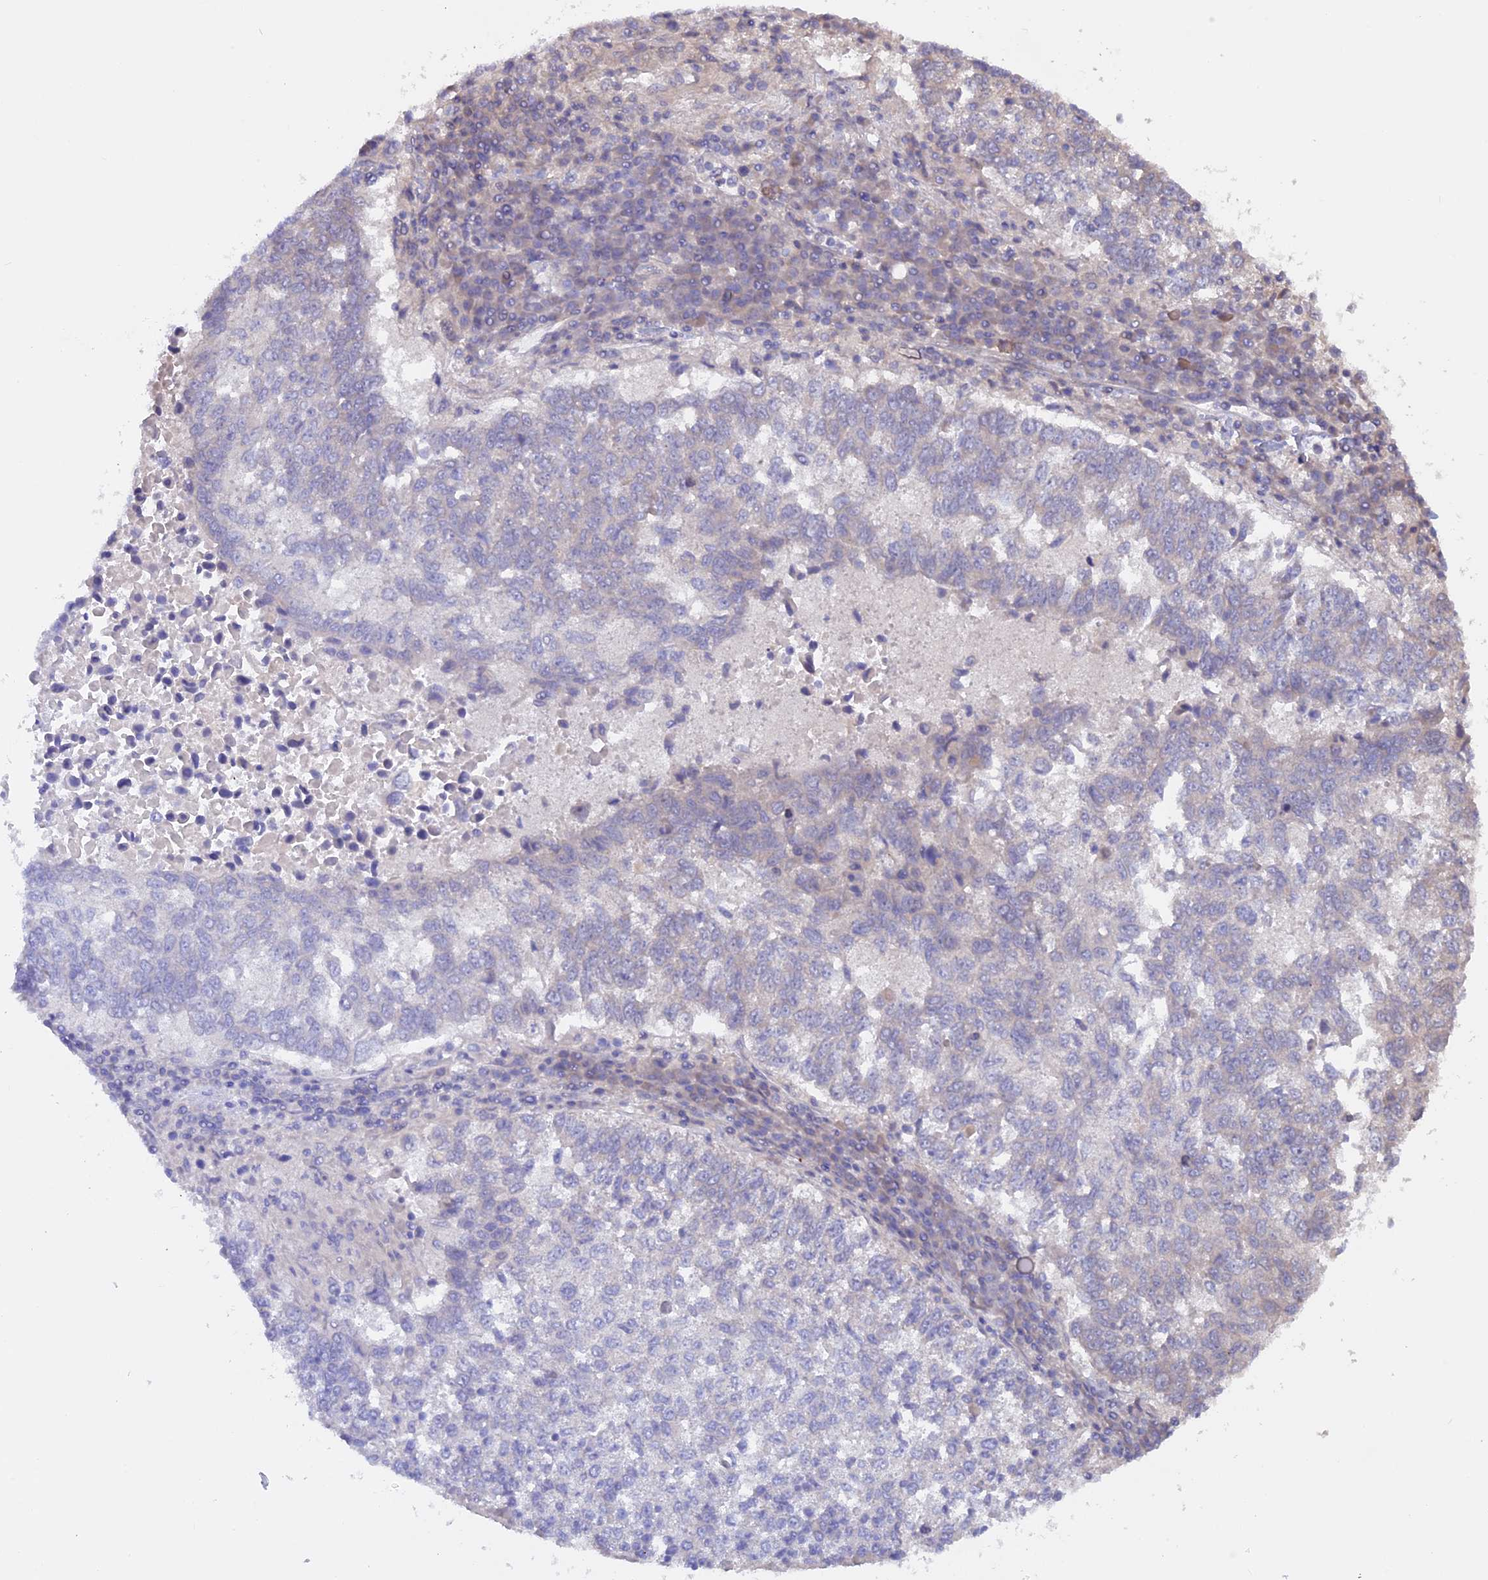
{"staining": {"intensity": "negative", "quantity": "none", "location": "none"}, "tissue": "lung cancer", "cell_type": "Tumor cells", "image_type": "cancer", "snomed": [{"axis": "morphology", "description": "Squamous cell carcinoma, NOS"}, {"axis": "topography", "description": "Lung"}], "caption": "DAB immunohistochemical staining of human lung cancer (squamous cell carcinoma) exhibits no significant expression in tumor cells.", "gene": "HYCC1", "patient": {"sex": "male", "age": 73}}